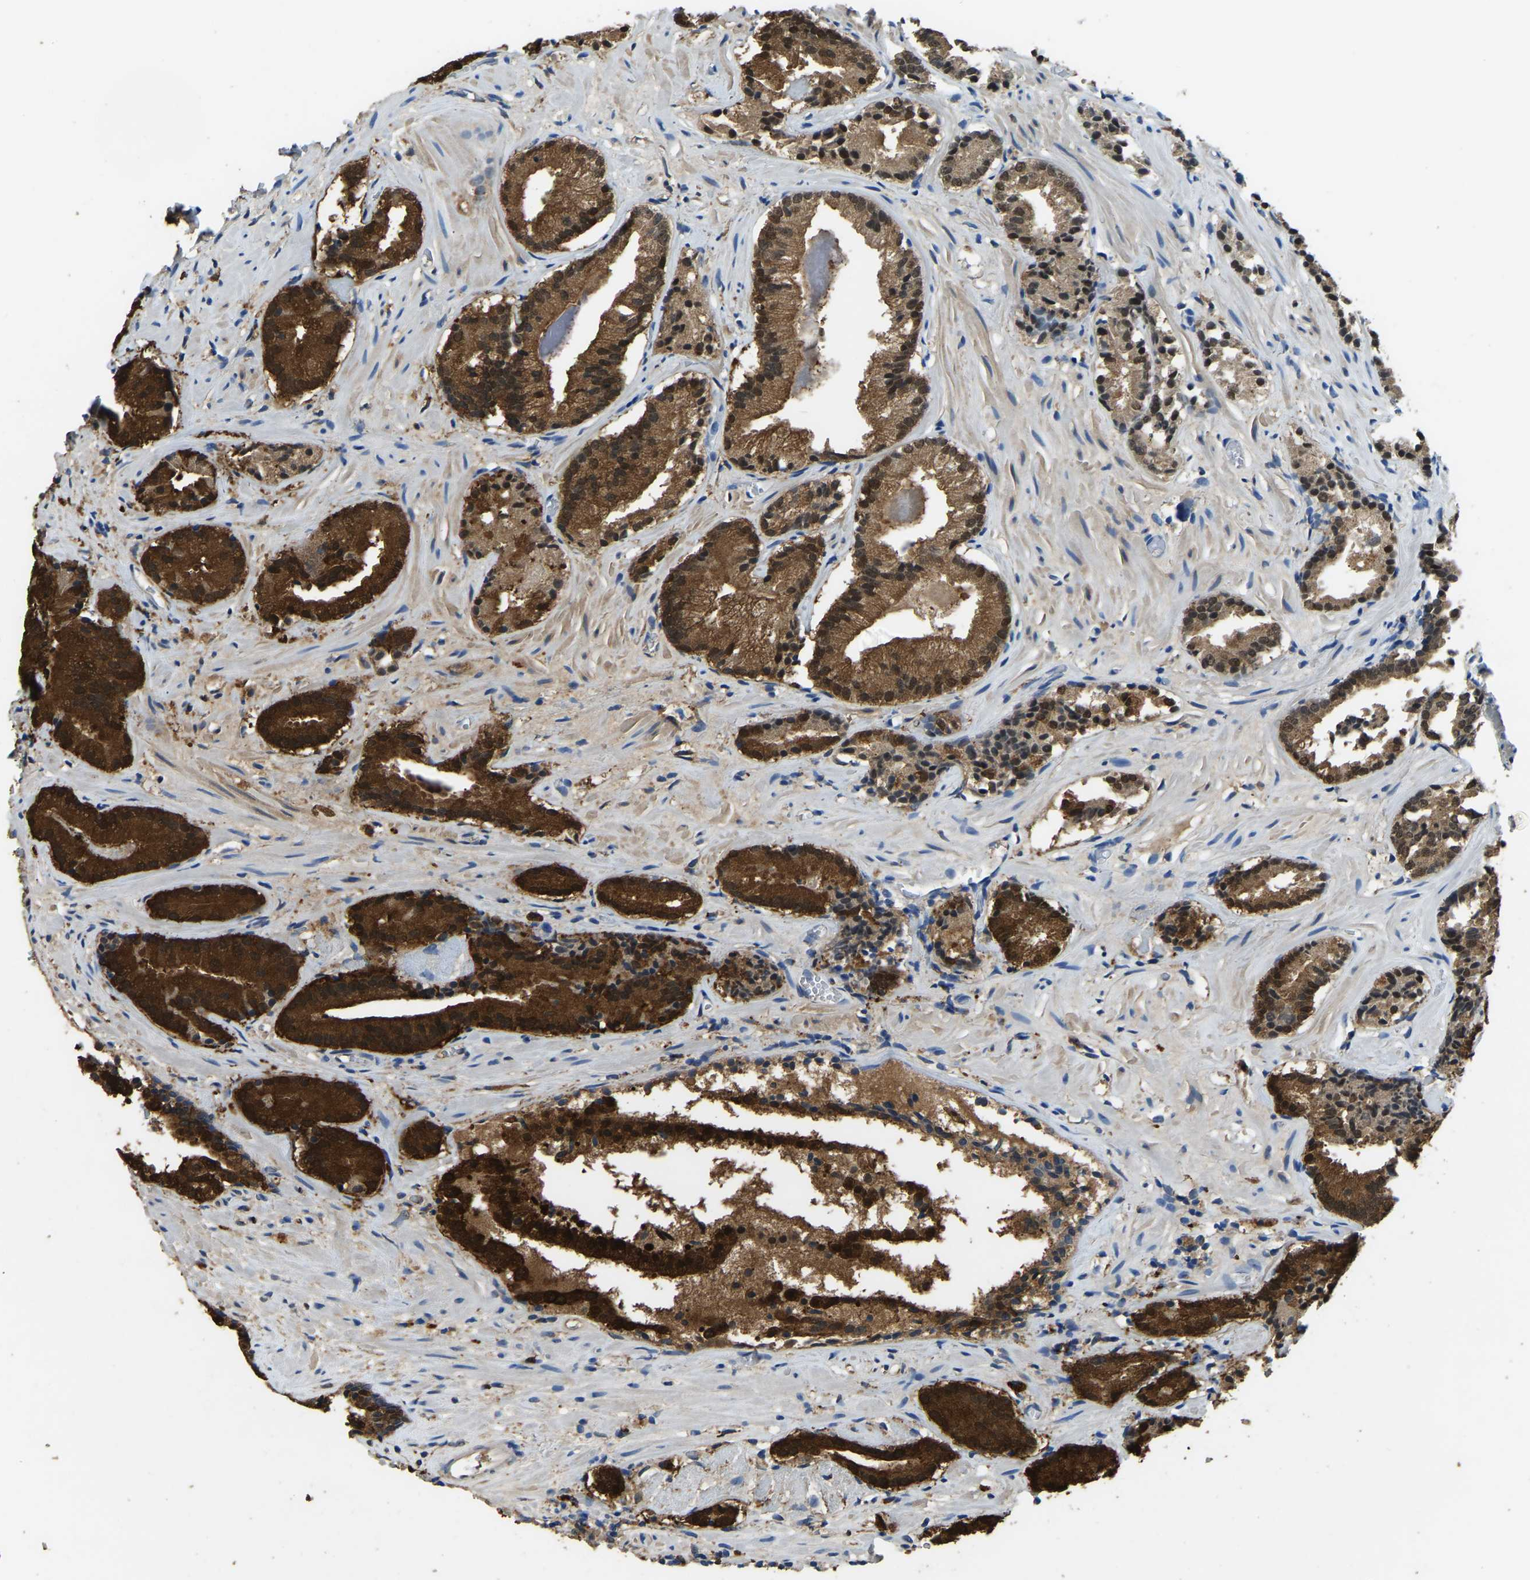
{"staining": {"intensity": "strong", "quantity": ">75%", "location": "cytoplasmic/membranous,nuclear"}, "tissue": "prostate cancer", "cell_type": "Tumor cells", "image_type": "cancer", "snomed": [{"axis": "morphology", "description": "Adenocarcinoma, Low grade"}, {"axis": "topography", "description": "Prostate"}], "caption": "Low-grade adenocarcinoma (prostate) was stained to show a protein in brown. There is high levels of strong cytoplasmic/membranous and nuclear staining in about >75% of tumor cells.", "gene": "NANS", "patient": {"sex": "male", "age": 51}}